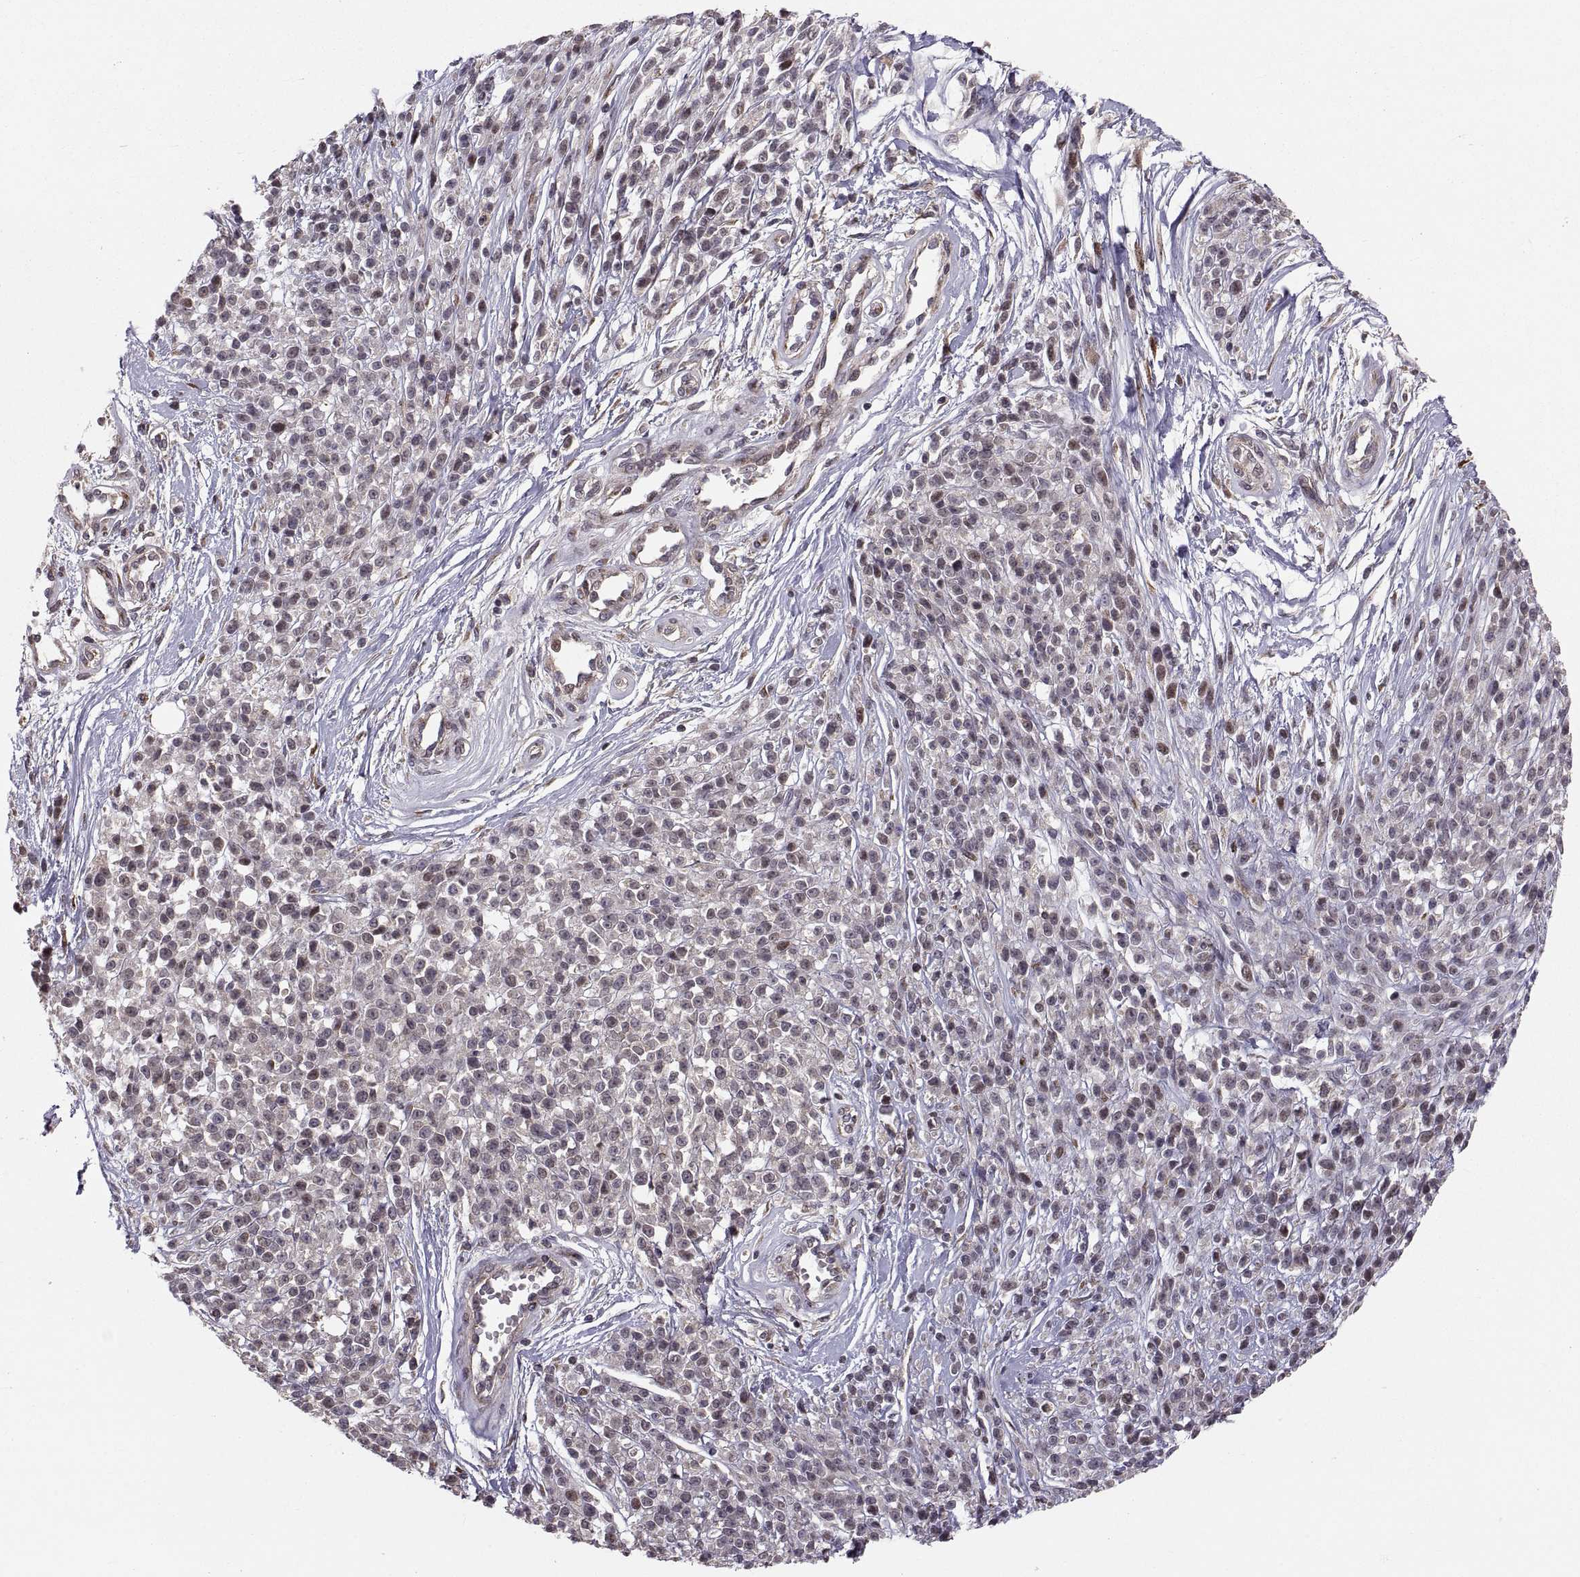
{"staining": {"intensity": "negative", "quantity": "none", "location": "none"}, "tissue": "melanoma", "cell_type": "Tumor cells", "image_type": "cancer", "snomed": [{"axis": "morphology", "description": "Malignant melanoma, NOS"}, {"axis": "topography", "description": "Skin"}, {"axis": "topography", "description": "Skin of trunk"}], "caption": "Protein analysis of malignant melanoma demonstrates no significant staining in tumor cells. (DAB IHC visualized using brightfield microscopy, high magnification).", "gene": "TESC", "patient": {"sex": "male", "age": 74}}